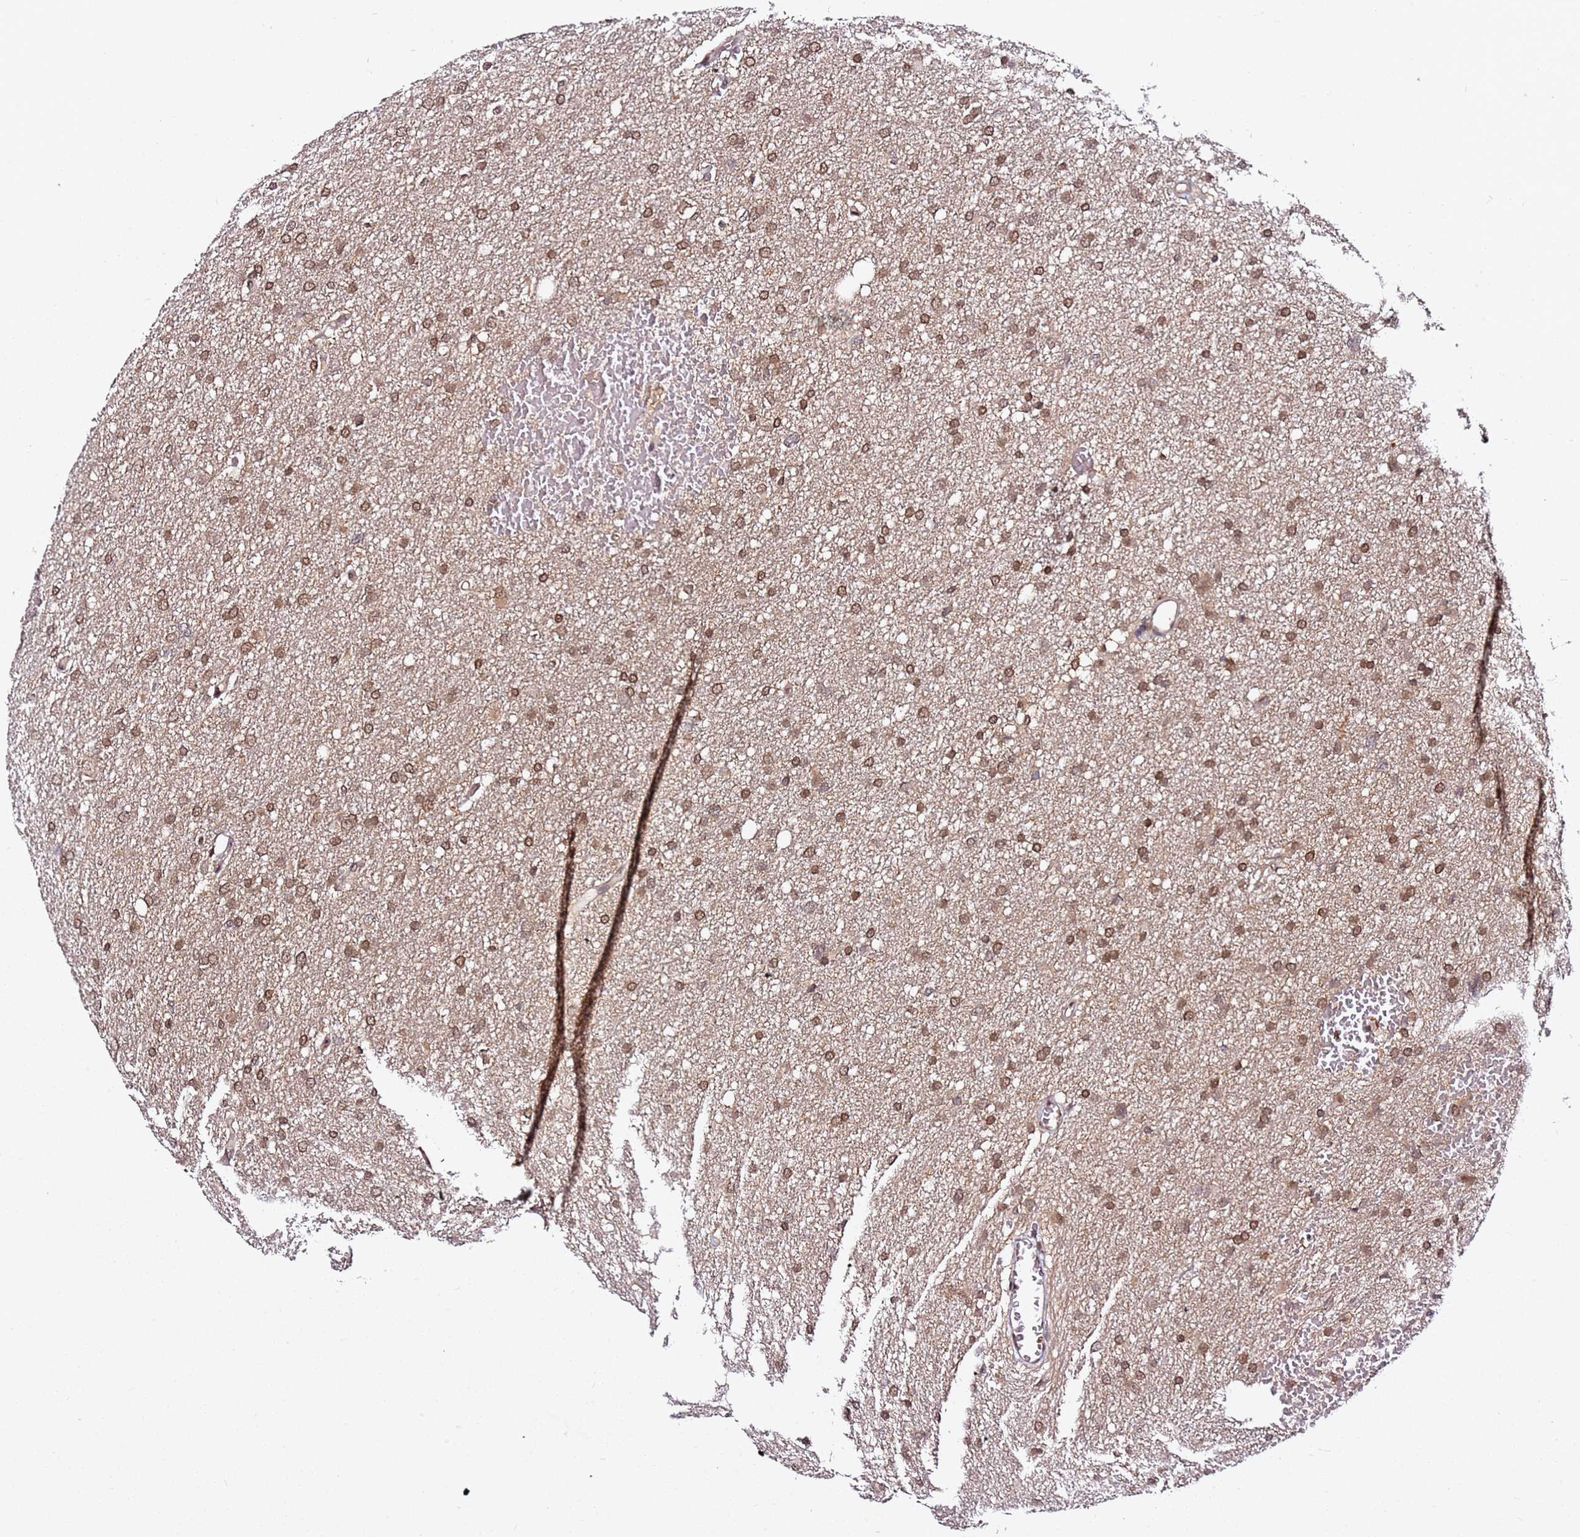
{"staining": {"intensity": "moderate", "quantity": ">75%", "location": "nuclear"}, "tissue": "glioma", "cell_type": "Tumor cells", "image_type": "cancer", "snomed": [{"axis": "morphology", "description": "Glioma, malignant, High grade"}, {"axis": "topography", "description": "Cerebral cortex"}], "caption": "Malignant glioma (high-grade) stained with immunohistochemistry demonstrates moderate nuclear staining in approximately >75% of tumor cells.", "gene": "RGS18", "patient": {"sex": "female", "age": 36}}